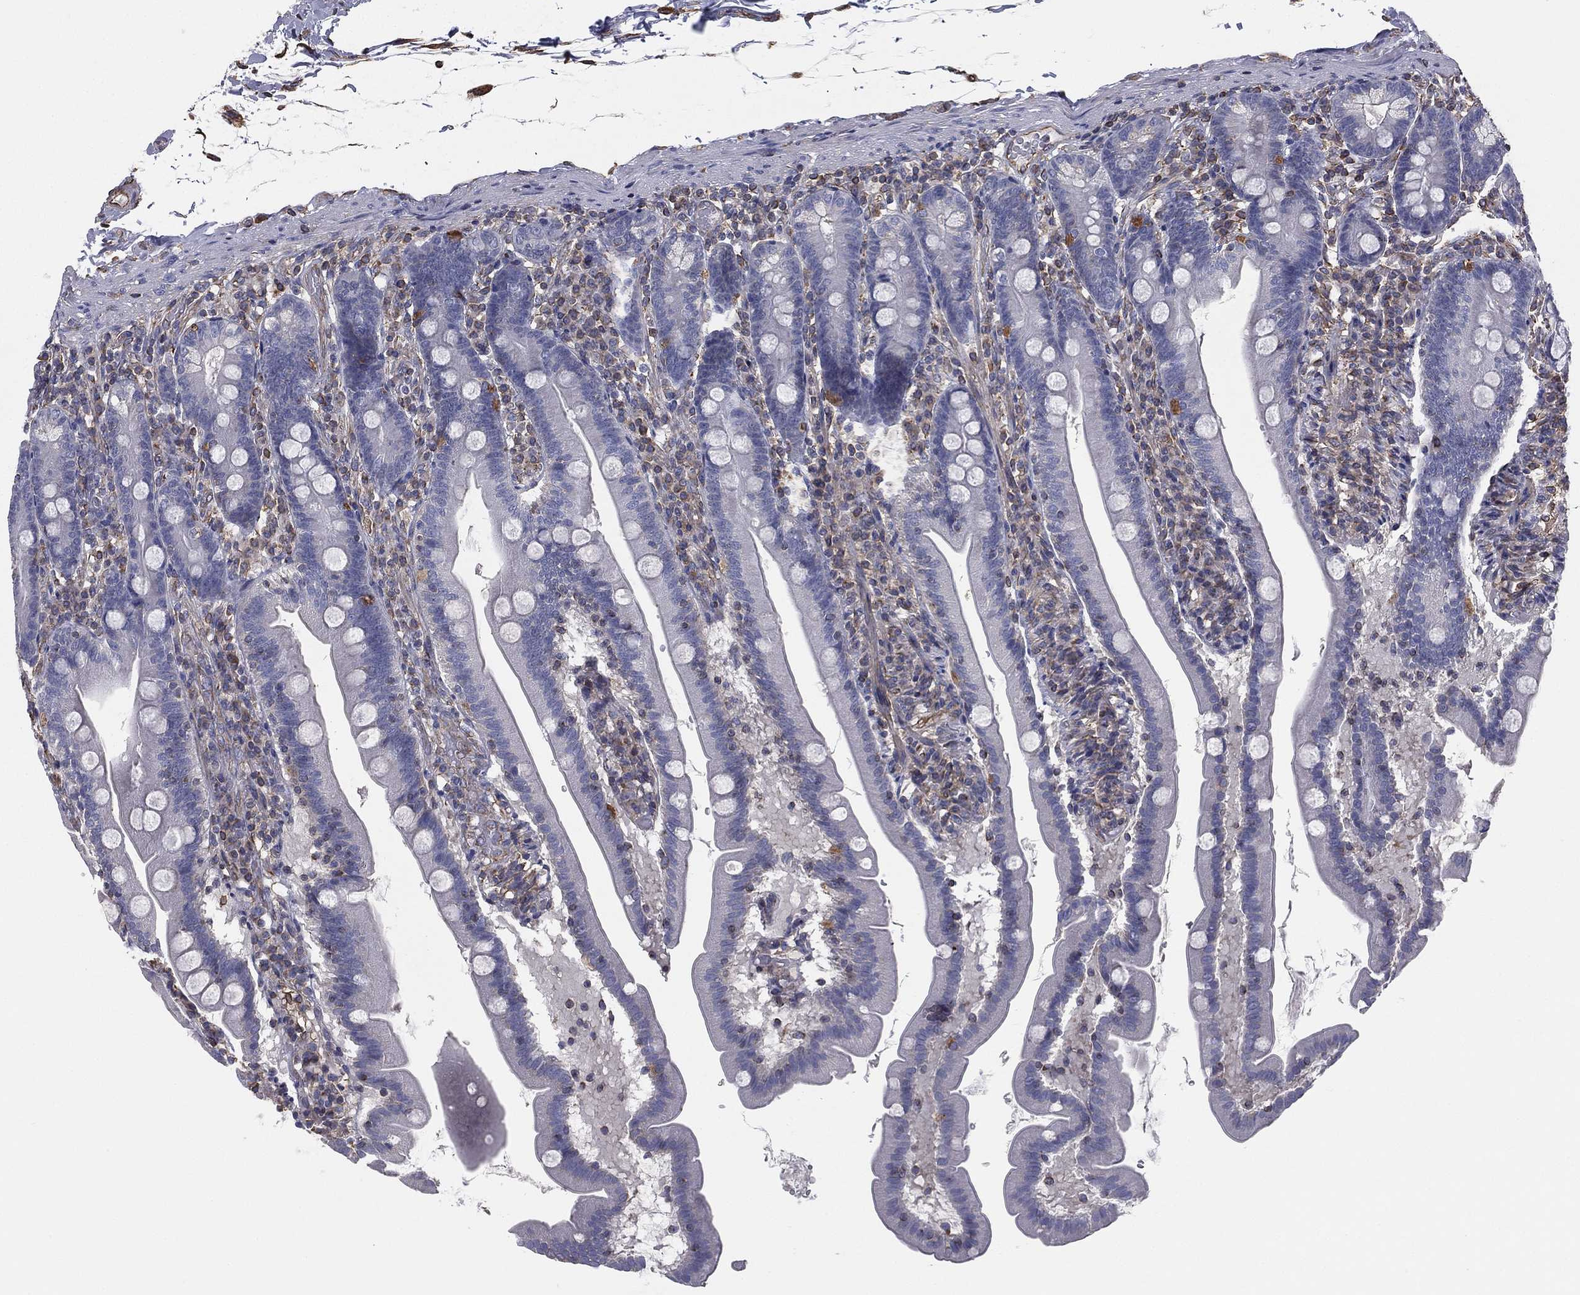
{"staining": {"intensity": "negative", "quantity": "none", "location": "none"}, "tissue": "duodenum", "cell_type": "Glandular cells", "image_type": "normal", "snomed": [{"axis": "morphology", "description": "Normal tissue, NOS"}, {"axis": "topography", "description": "Duodenum"}], "caption": "Glandular cells show no significant positivity in normal duodenum.", "gene": "SCUBE1", "patient": {"sex": "female", "age": 67}}